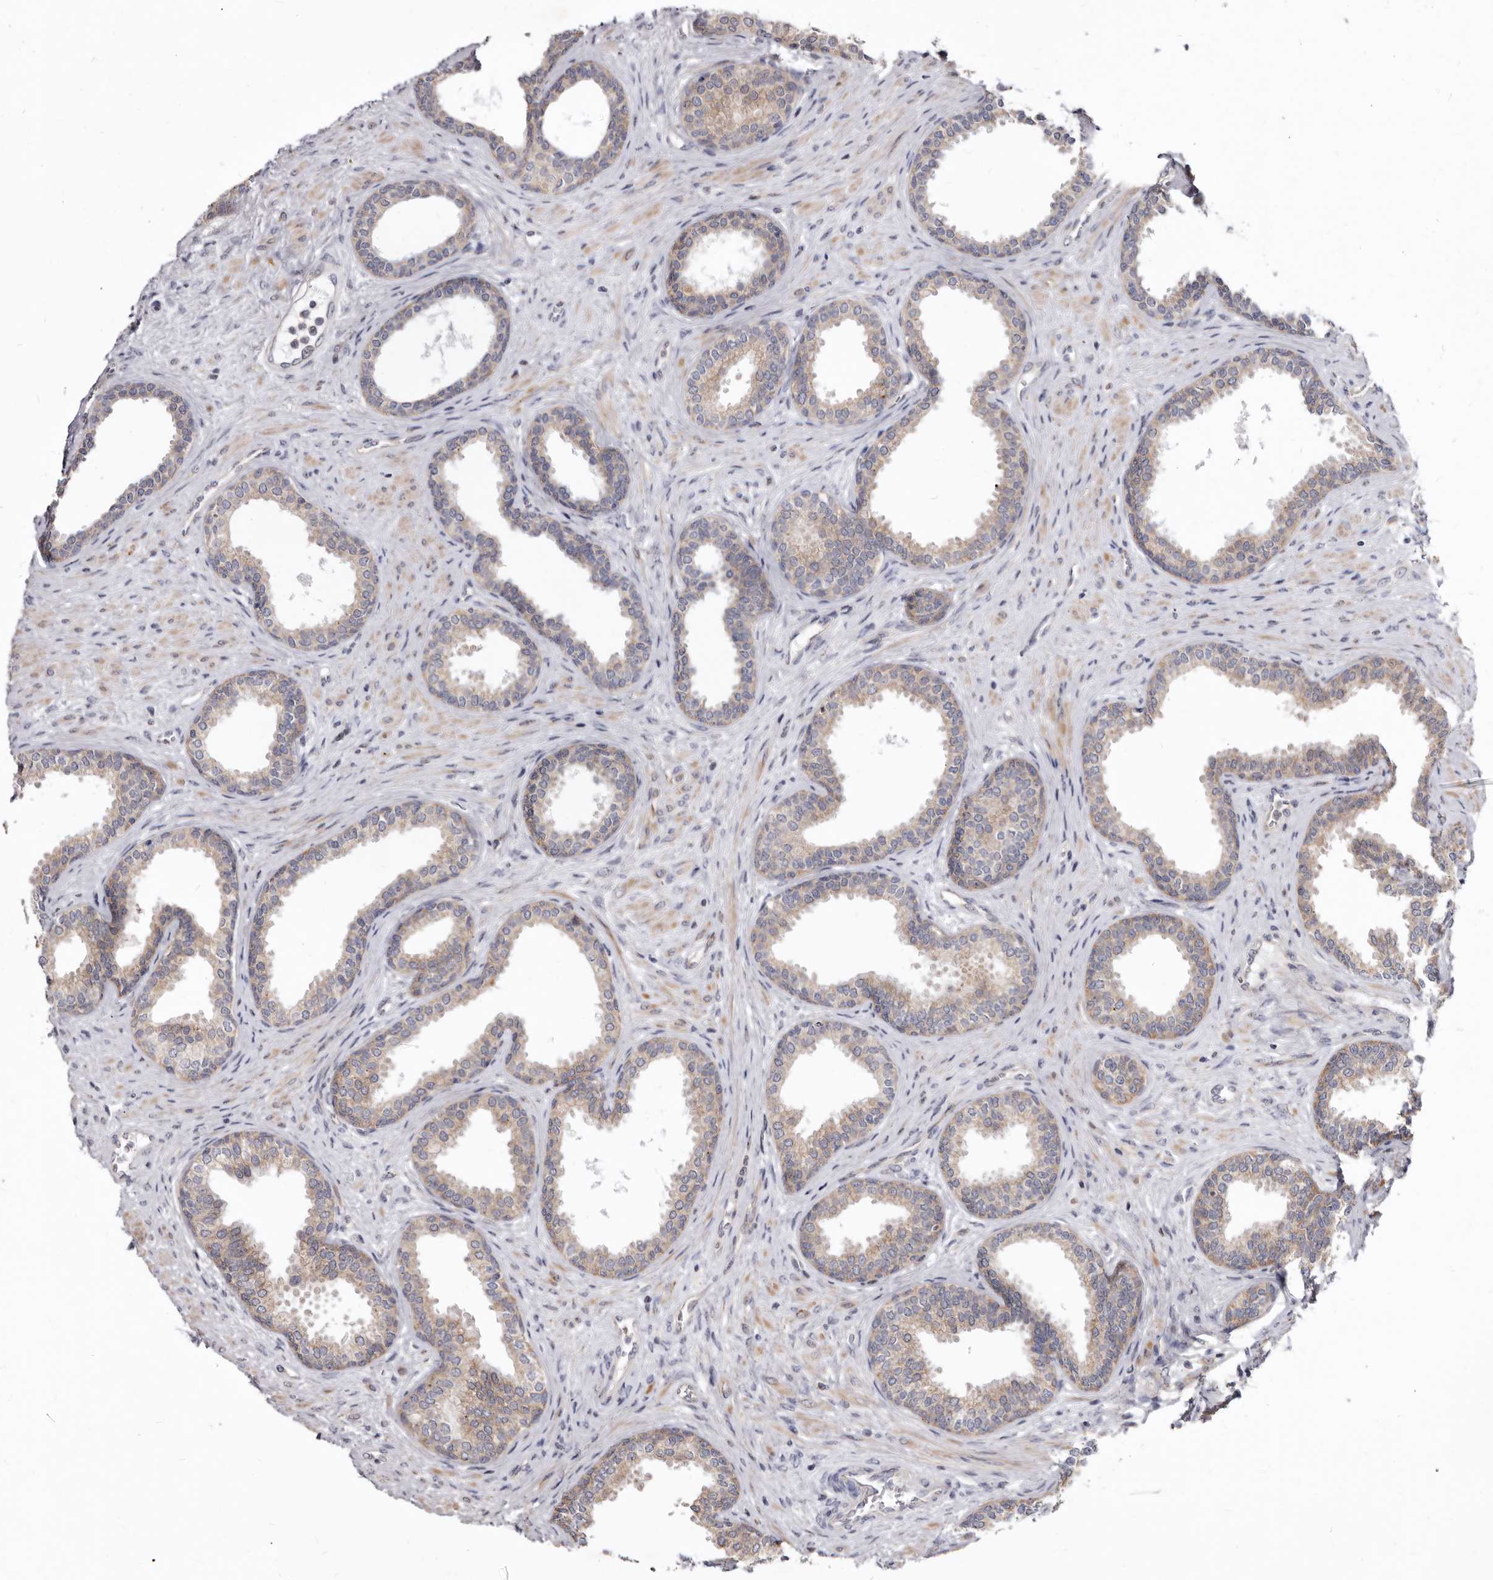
{"staining": {"intensity": "moderate", "quantity": "25%-75%", "location": "cytoplasmic/membranous"}, "tissue": "prostate", "cell_type": "Glandular cells", "image_type": "normal", "snomed": [{"axis": "morphology", "description": "Normal tissue, NOS"}, {"axis": "topography", "description": "Prostate"}], "caption": "Immunohistochemical staining of unremarkable prostate displays 25%-75% levels of moderate cytoplasmic/membranous protein expression in about 25%-75% of glandular cells.", "gene": "SMC4", "patient": {"sex": "male", "age": 76}}